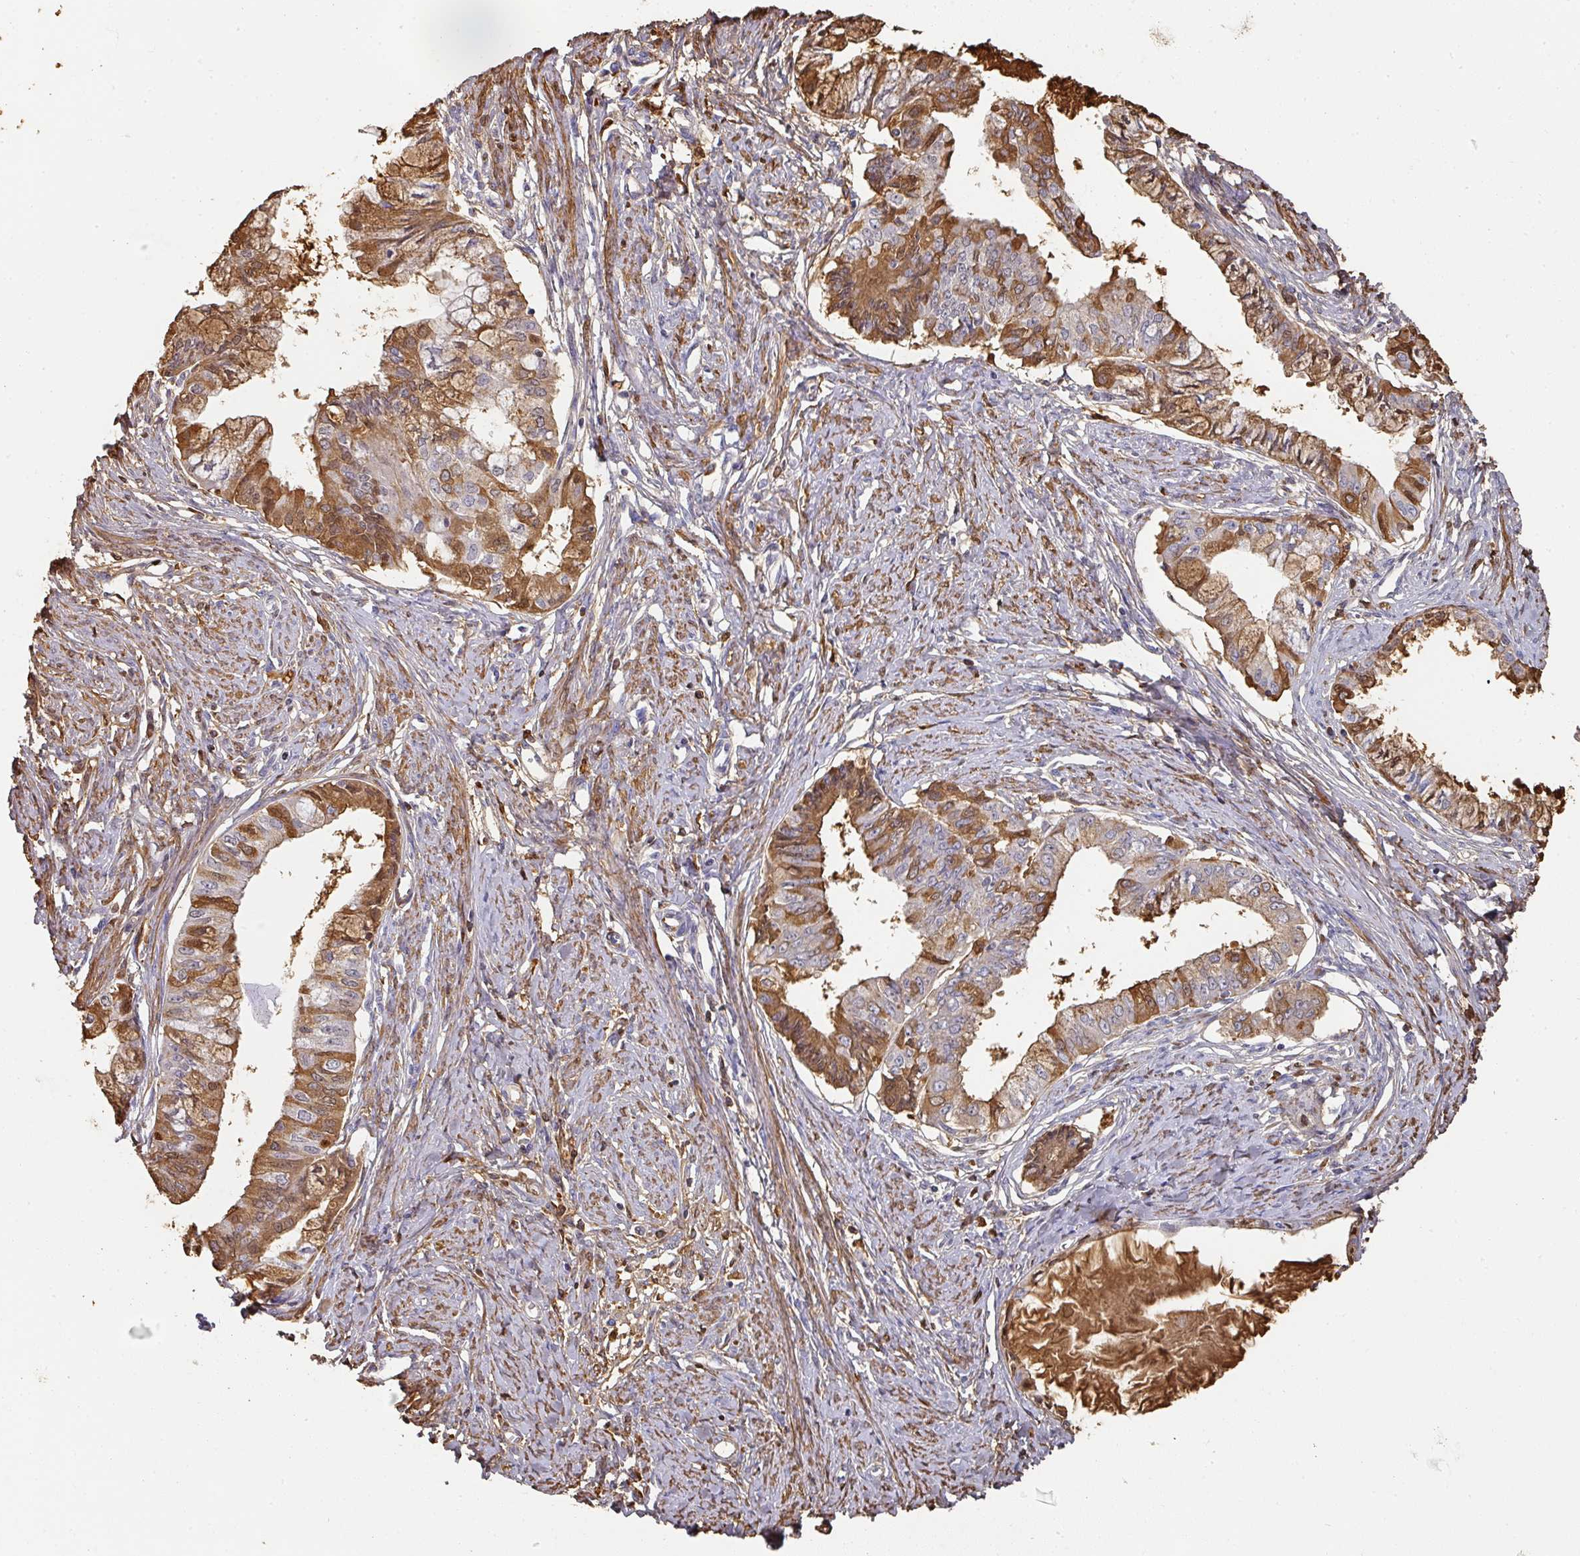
{"staining": {"intensity": "moderate", "quantity": ">75%", "location": "cytoplasmic/membranous,nuclear"}, "tissue": "endometrial cancer", "cell_type": "Tumor cells", "image_type": "cancer", "snomed": [{"axis": "morphology", "description": "Adenocarcinoma, NOS"}, {"axis": "topography", "description": "Endometrium"}], "caption": "This image reveals endometrial cancer stained with IHC to label a protein in brown. The cytoplasmic/membranous and nuclear of tumor cells show moderate positivity for the protein. Nuclei are counter-stained blue.", "gene": "ALB", "patient": {"sex": "female", "age": 76}}